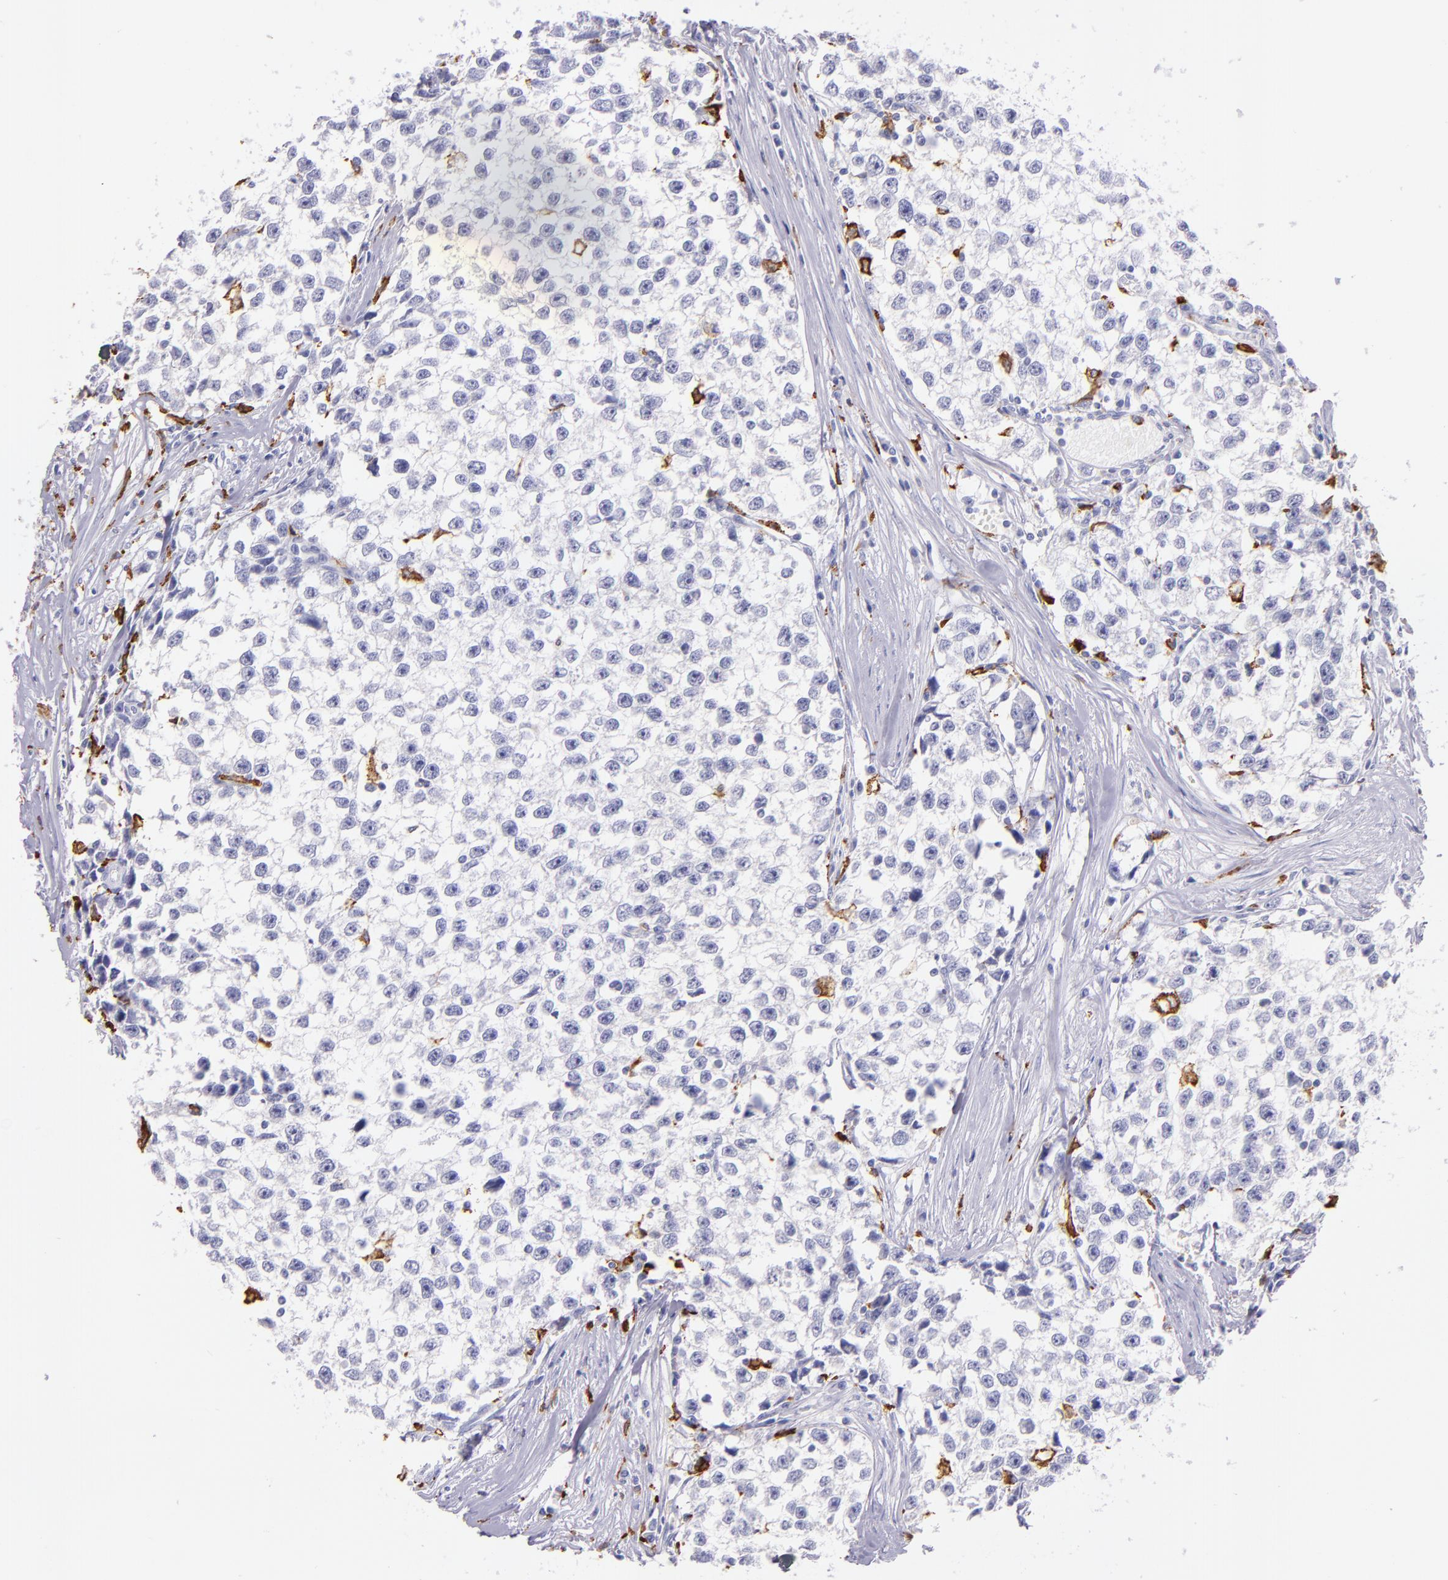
{"staining": {"intensity": "negative", "quantity": "none", "location": "none"}, "tissue": "testis cancer", "cell_type": "Tumor cells", "image_type": "cancer", "snomed": [{"axis": "morphology", "description": "Seminoma, NOS"}, {"axis": "morphology", "description": "Carcinoma, Embryonal, NOS"}, {"axis": "topography", "description": "Testis"}], "caption": "Immunohistochemistry (IHC) of human embryonal carcinoma (testis) exhibits no staining in tumor cells. (Stains: DAB immunohistochemistry with hematoxylin counter stain, Microscopy: brightfield microscopy at high magnification).", "gene": "CD163", "patient": {"sex": "male", "age": 30}}